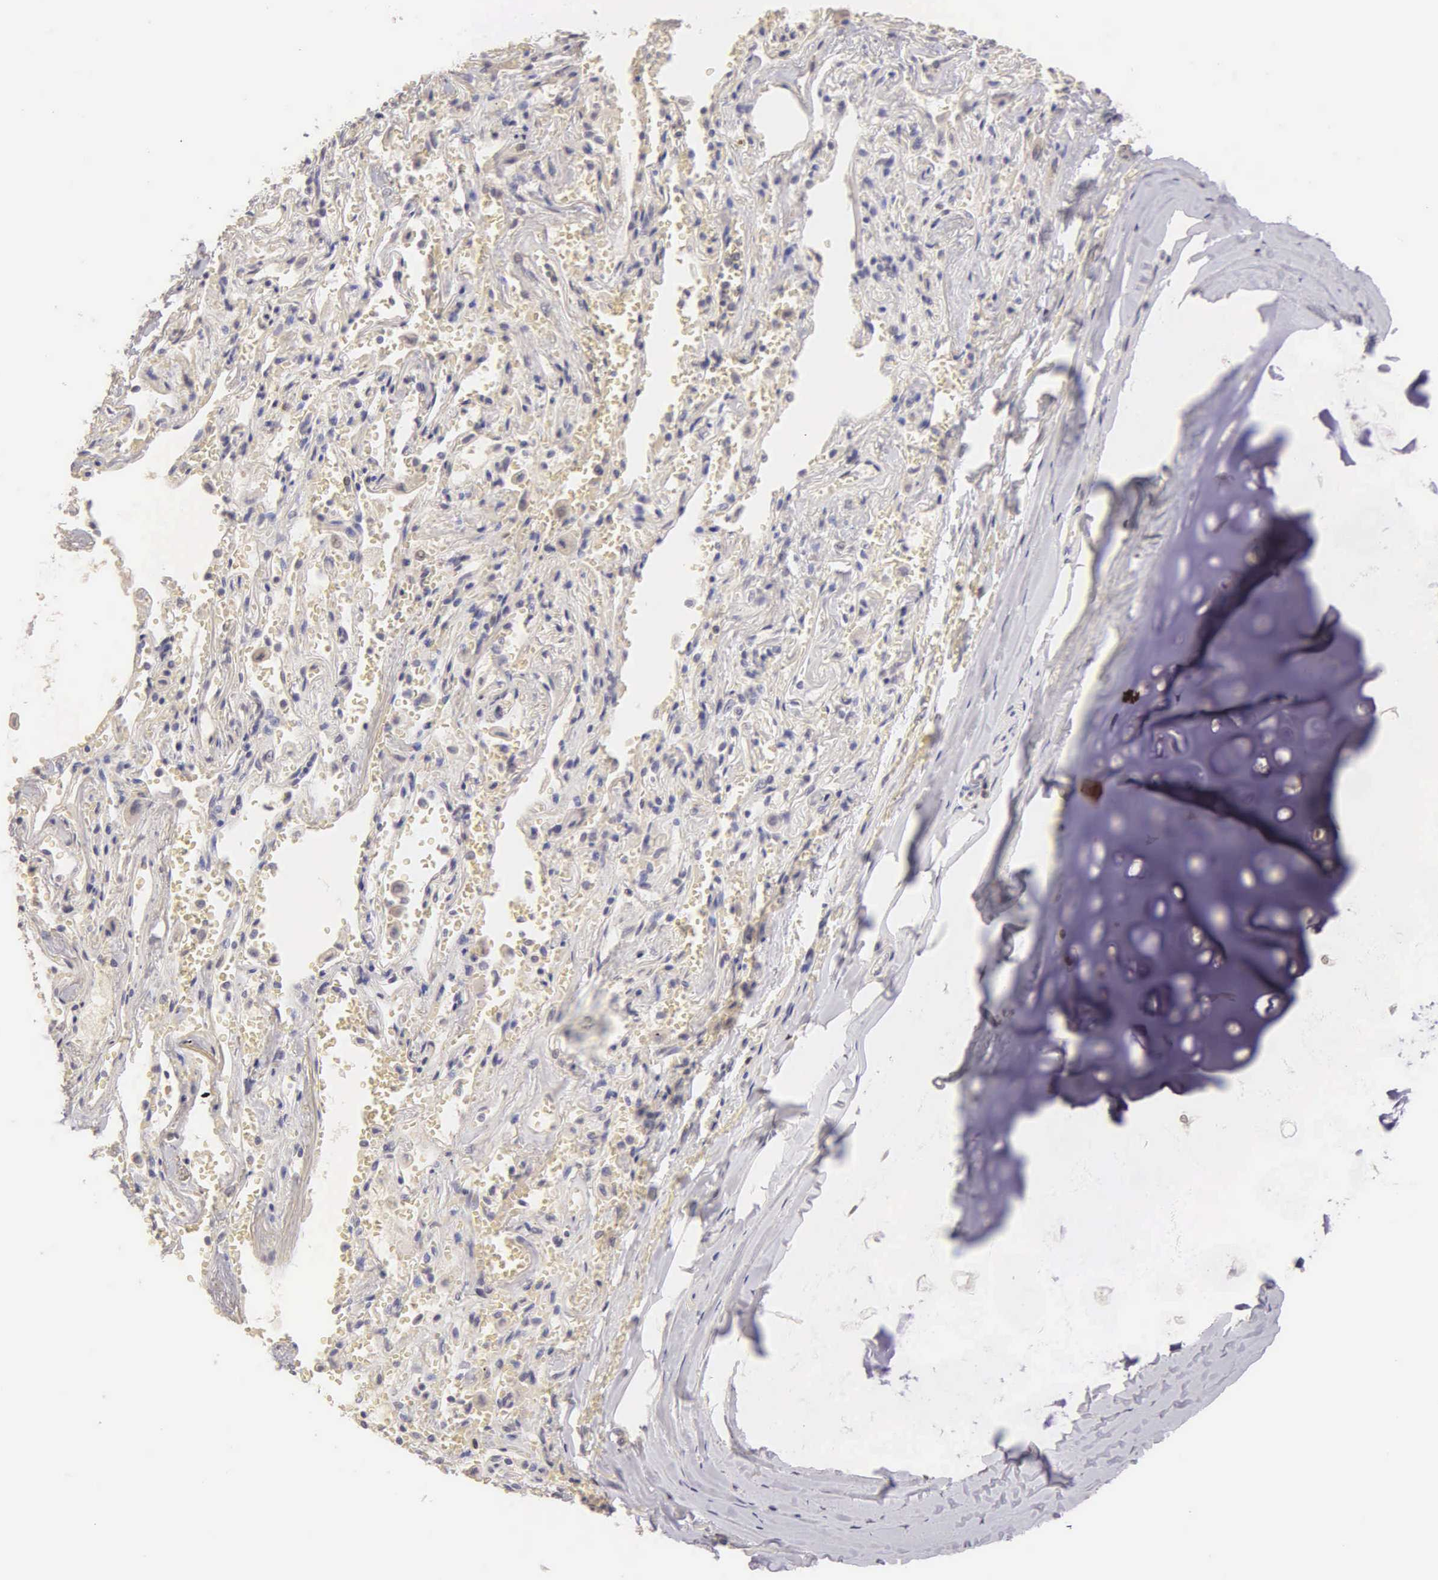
{"staining": {"intensity": "negative", "quantity": "none", "location": "none"}, "tissue": "adipose tissue", "cell_type": "Adipocytes", "image_type": "normal", "snomed": [{"axis": "morphology", "description": "Normal tissue, NOS"}, {"axis": "topography", "description": "Cartilage tissue"}, {"axis": "topography", "description": "Lung"}], "caption": "Immunohistochemistry (IHC) photomicrograph of normal adipose tissue: adipose tissue stained with DAB demonstrates no significant protein positivity in adipocytes. Nuclei are stained in blue.", "gene": "ESR1", "patient": {"sex": "male", "age": 65}}